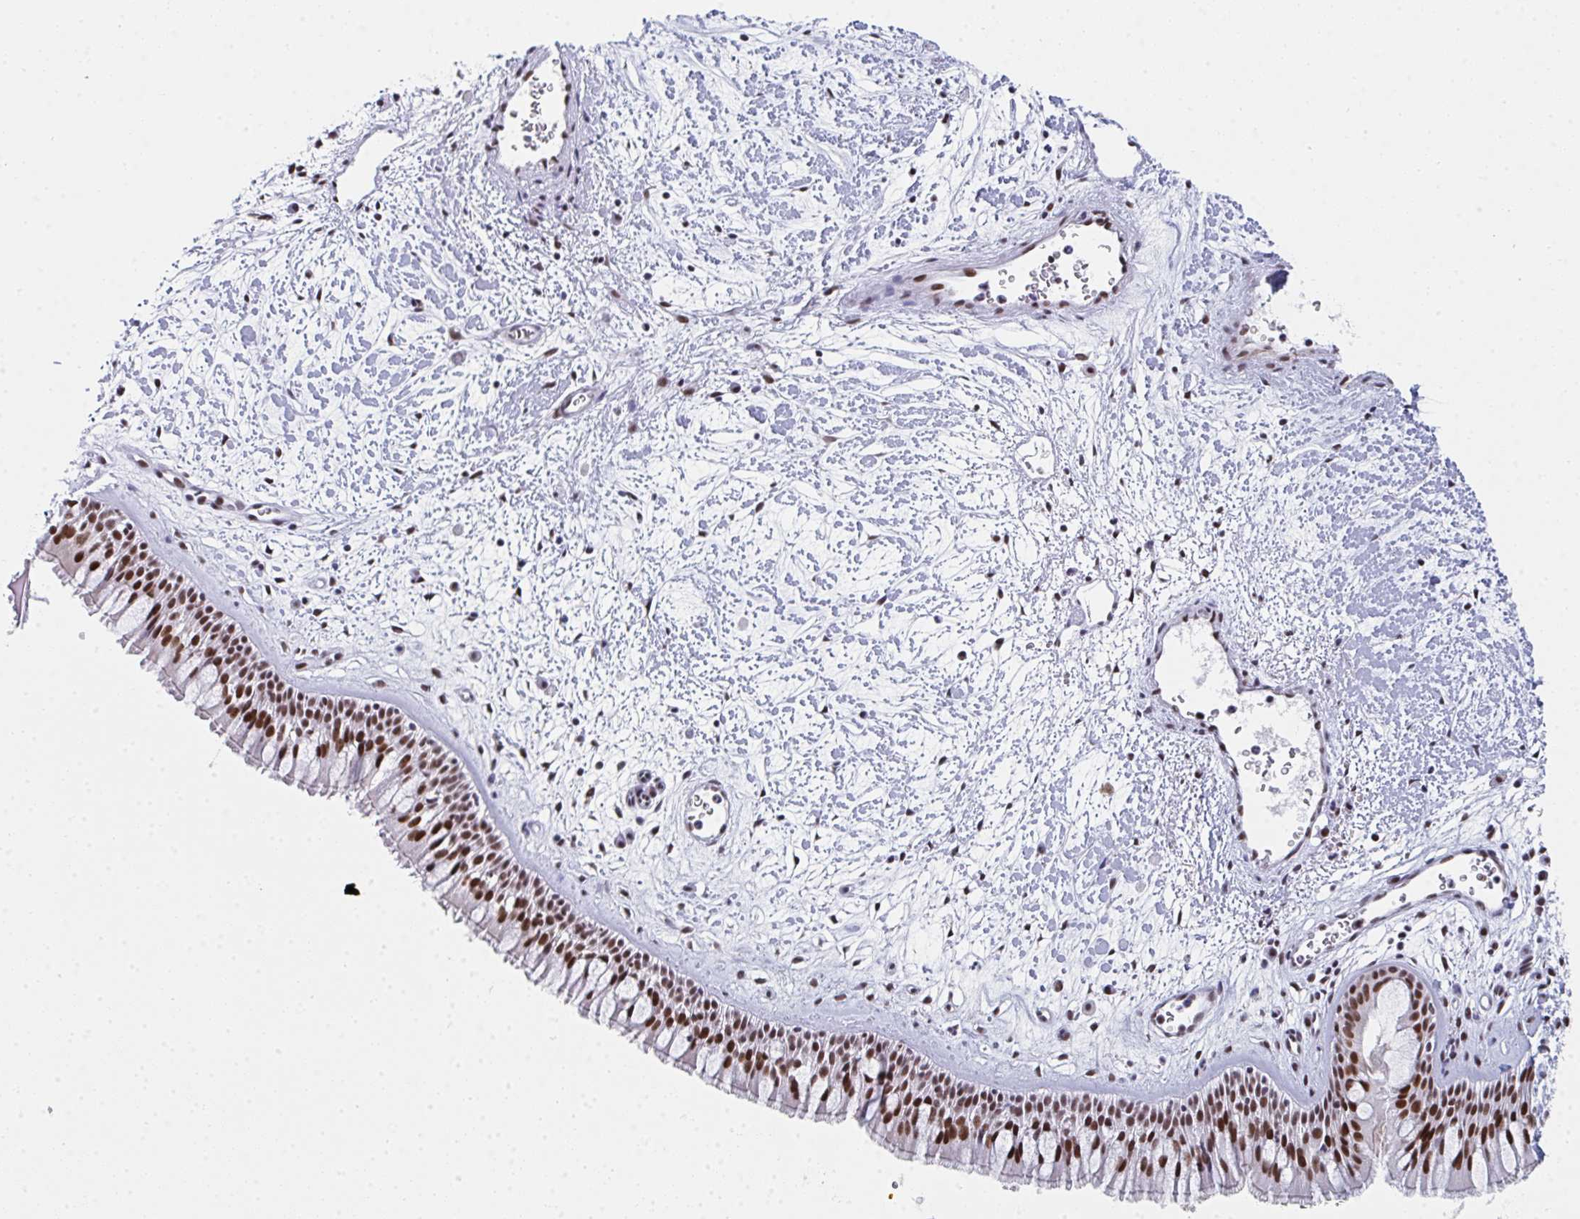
{"staining": {"intensity": "strong", "quantity": ">75%", "location": "nuclear"}, "tissue": "nasopharynx", "cell_type": "Respiratory epithelial cells", "image_type": "normal", "snomed": [{"axis": "morphology", "description": "Normal tissue, NOS"}, {"axis": "topography", "description": "Nasopharynx"}], "caption": "IHC of unremarkable nasopharynx shows high levels of strong nuclear staining in approximately >75% of respiratory epithelial cells. Nuclei are stained in blue.", "gene": "SNRNP70", "patient": {"sex": "male", "age": 65}}